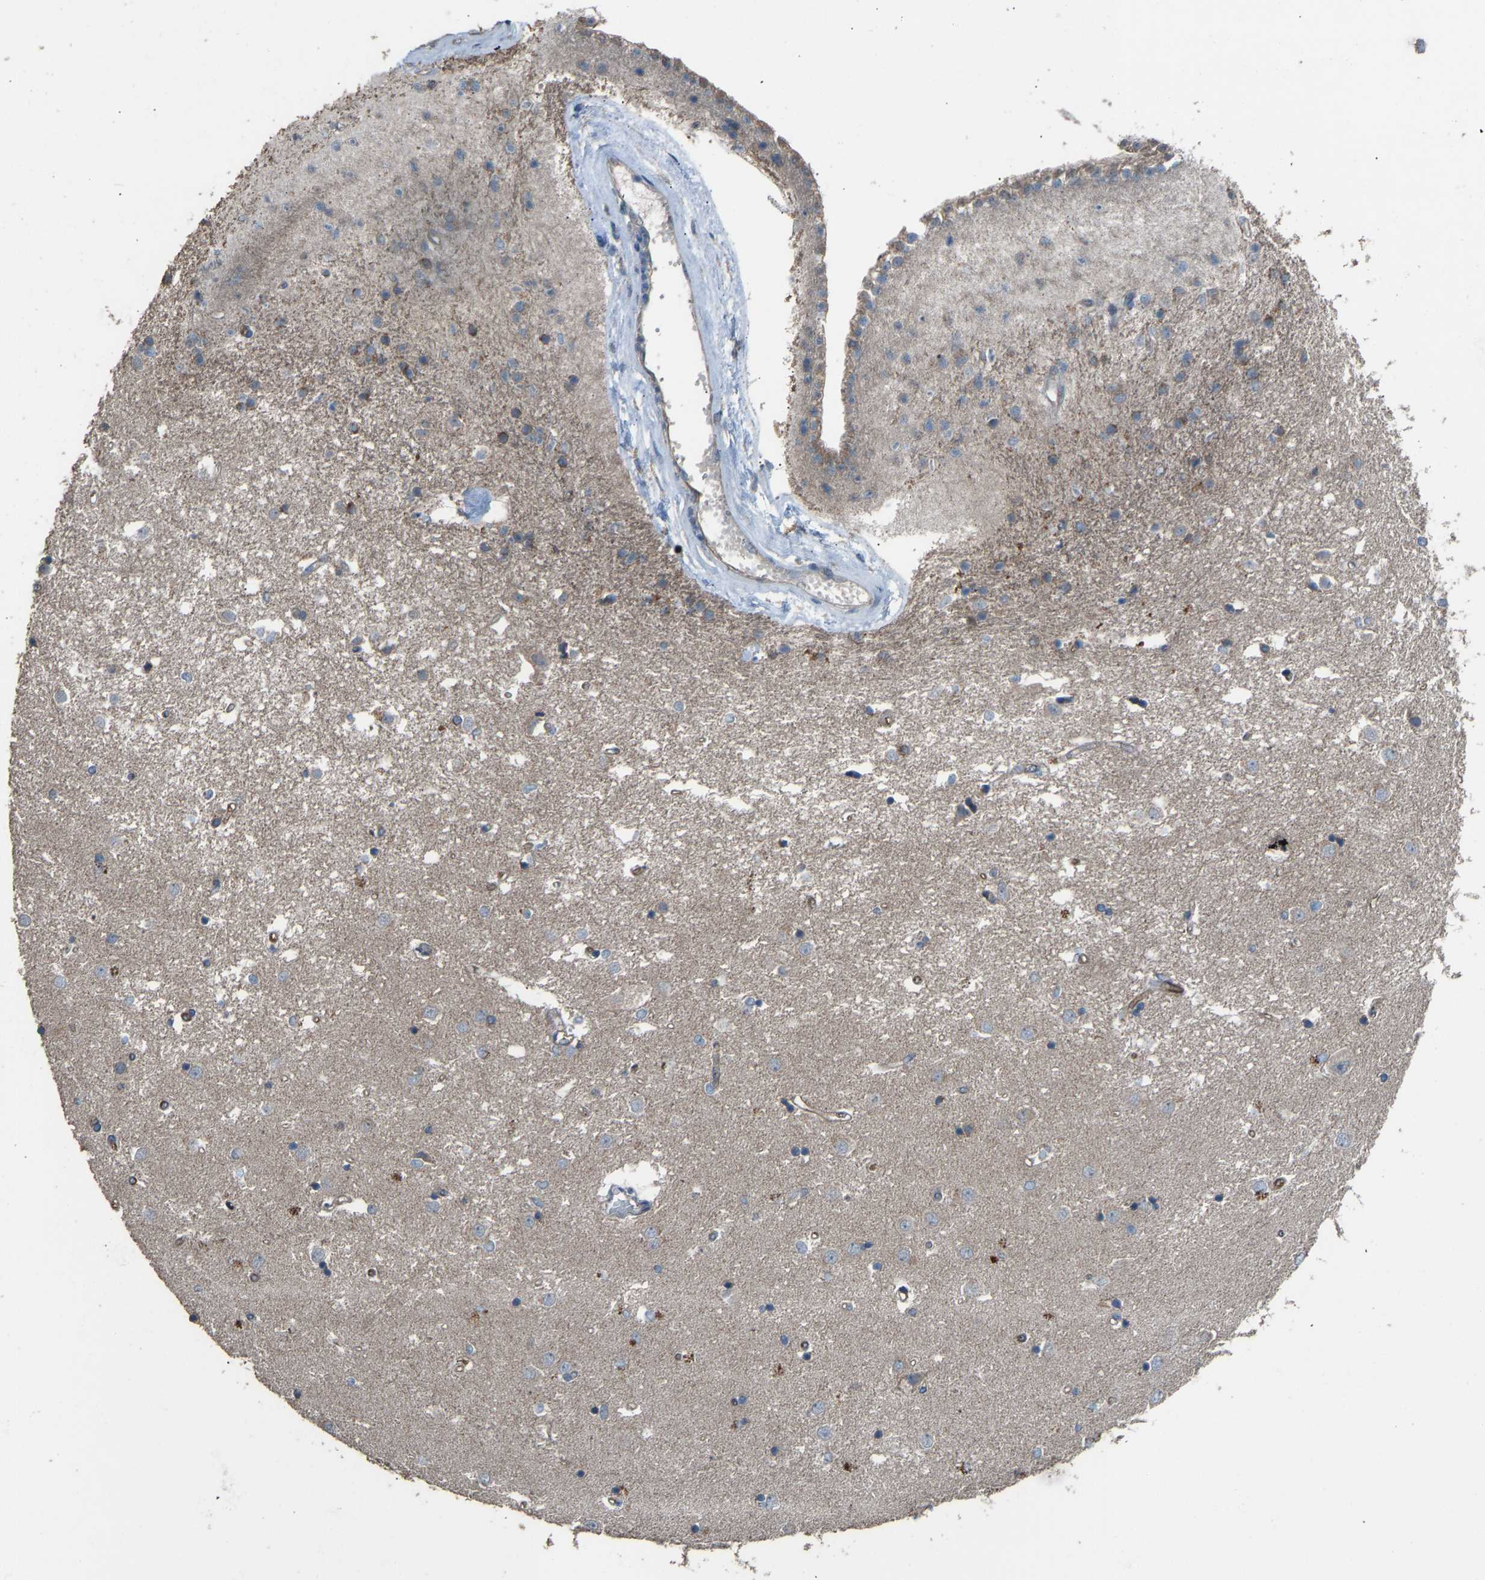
{"staining": {"intensity": "weak", "quantity": "<25%", "location": "cytoplasmic/membranous"}, "tissue": "caudate", "cell_type": "Glial cells", "image_type": "normal", "snomed": [{"axis": "morphology", "description": "Normal tissue, NOS"}, {"axis": "topography", "description": "Lateral ventricle wall"}], "caption": "A high-resolution histopathology image shows IHC staining of unremarkable caudate, which displays no significant expression in glial cells.", "gene": "SLC43A1", "patient": {"sex": "male", "age": 45}}